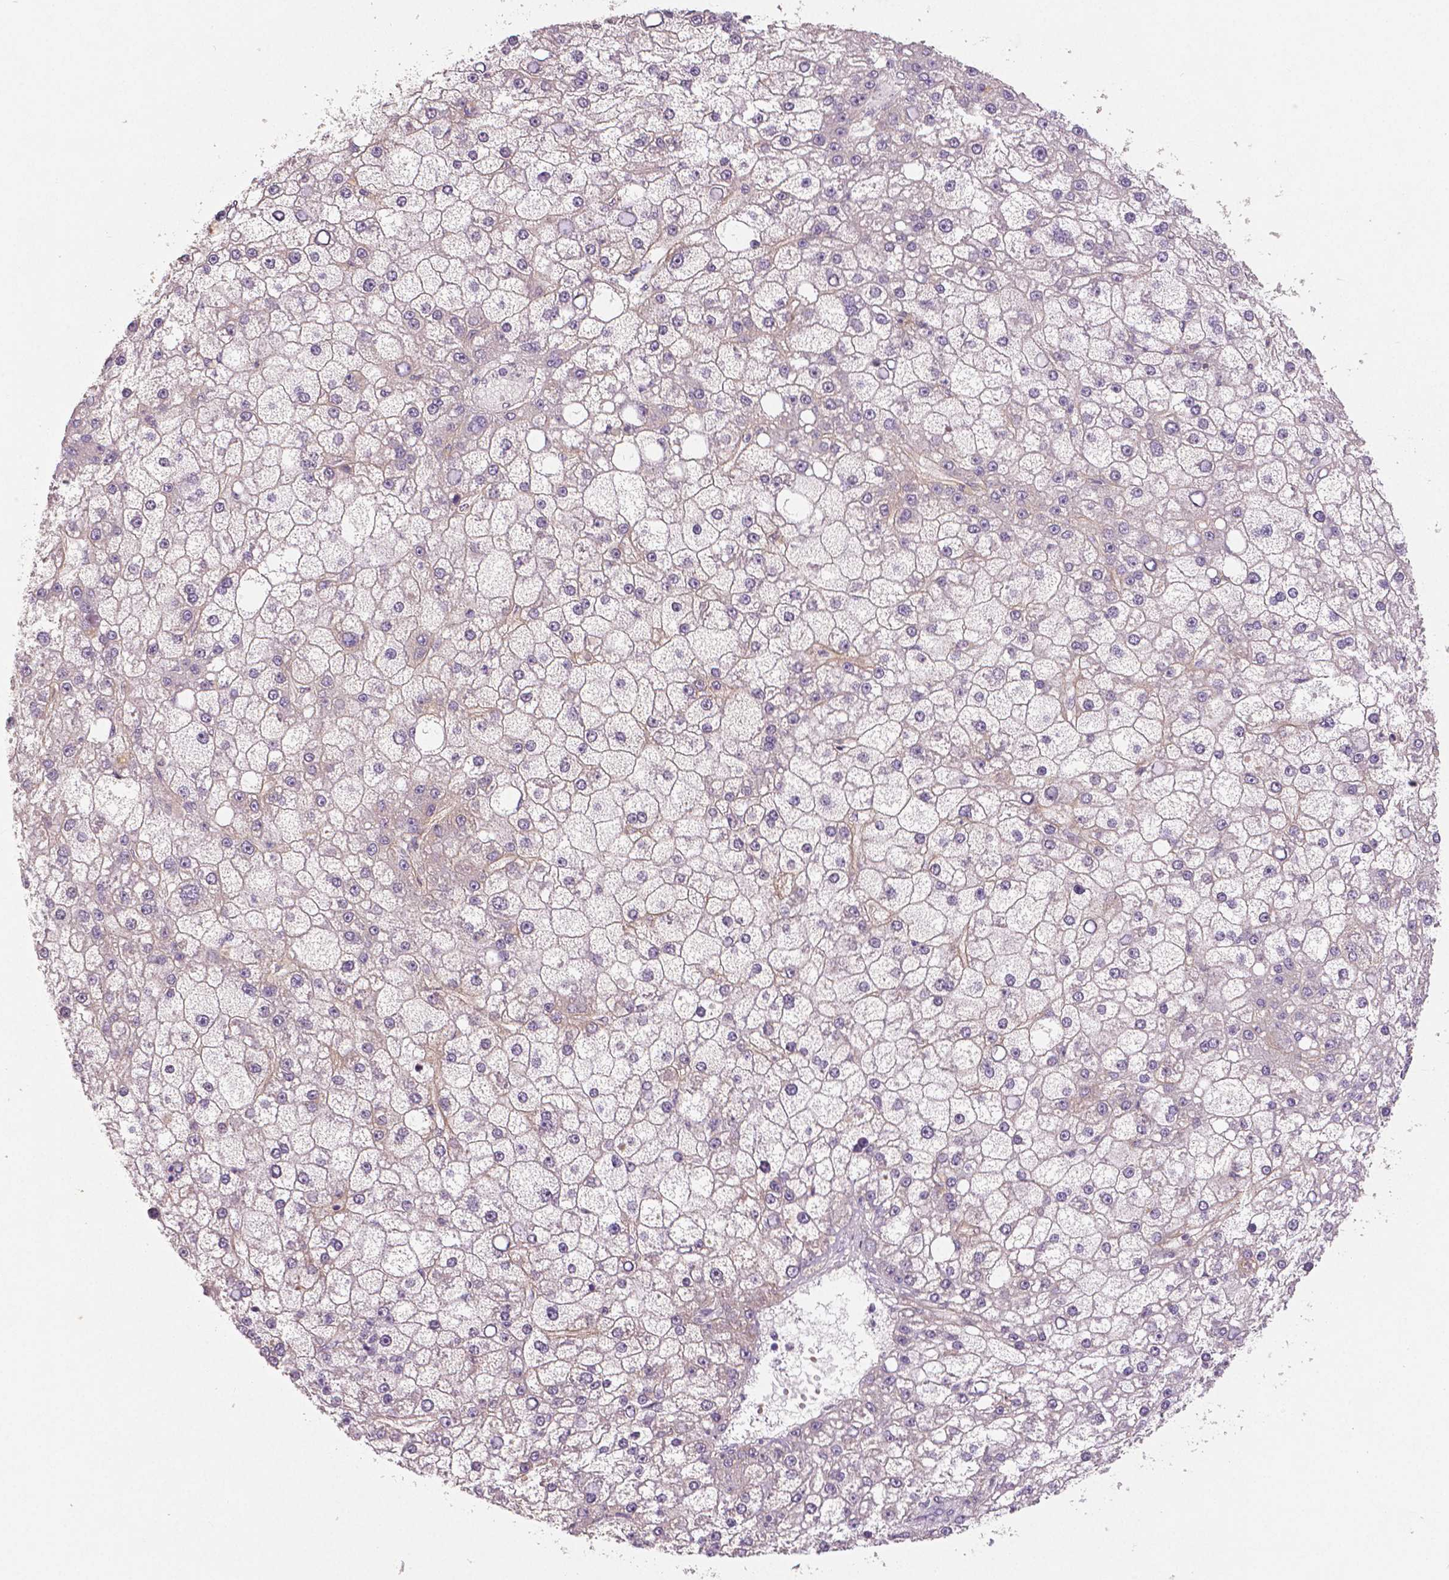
{"staining": {"intensity": "negative", "quantity": "none", "location": "none"}, "tissue": "liver cancer", "cell_type": "Tumor cells", "image_type": "cancer", "snomed": [{"axis": "morphology", "description": "Carcinoma, Hepatocellular, NOS"}, {"axis": "topography", "description": "Liver"}], "caption": "Tumor cells are negative for protein expression in human hepatocellular carcinoma (liver). (Immunohistochemistry (ihc), brightfield microscopy, high magnification).", "gene": "FLT1", "patient": {"sex": "male", "age": 67}}